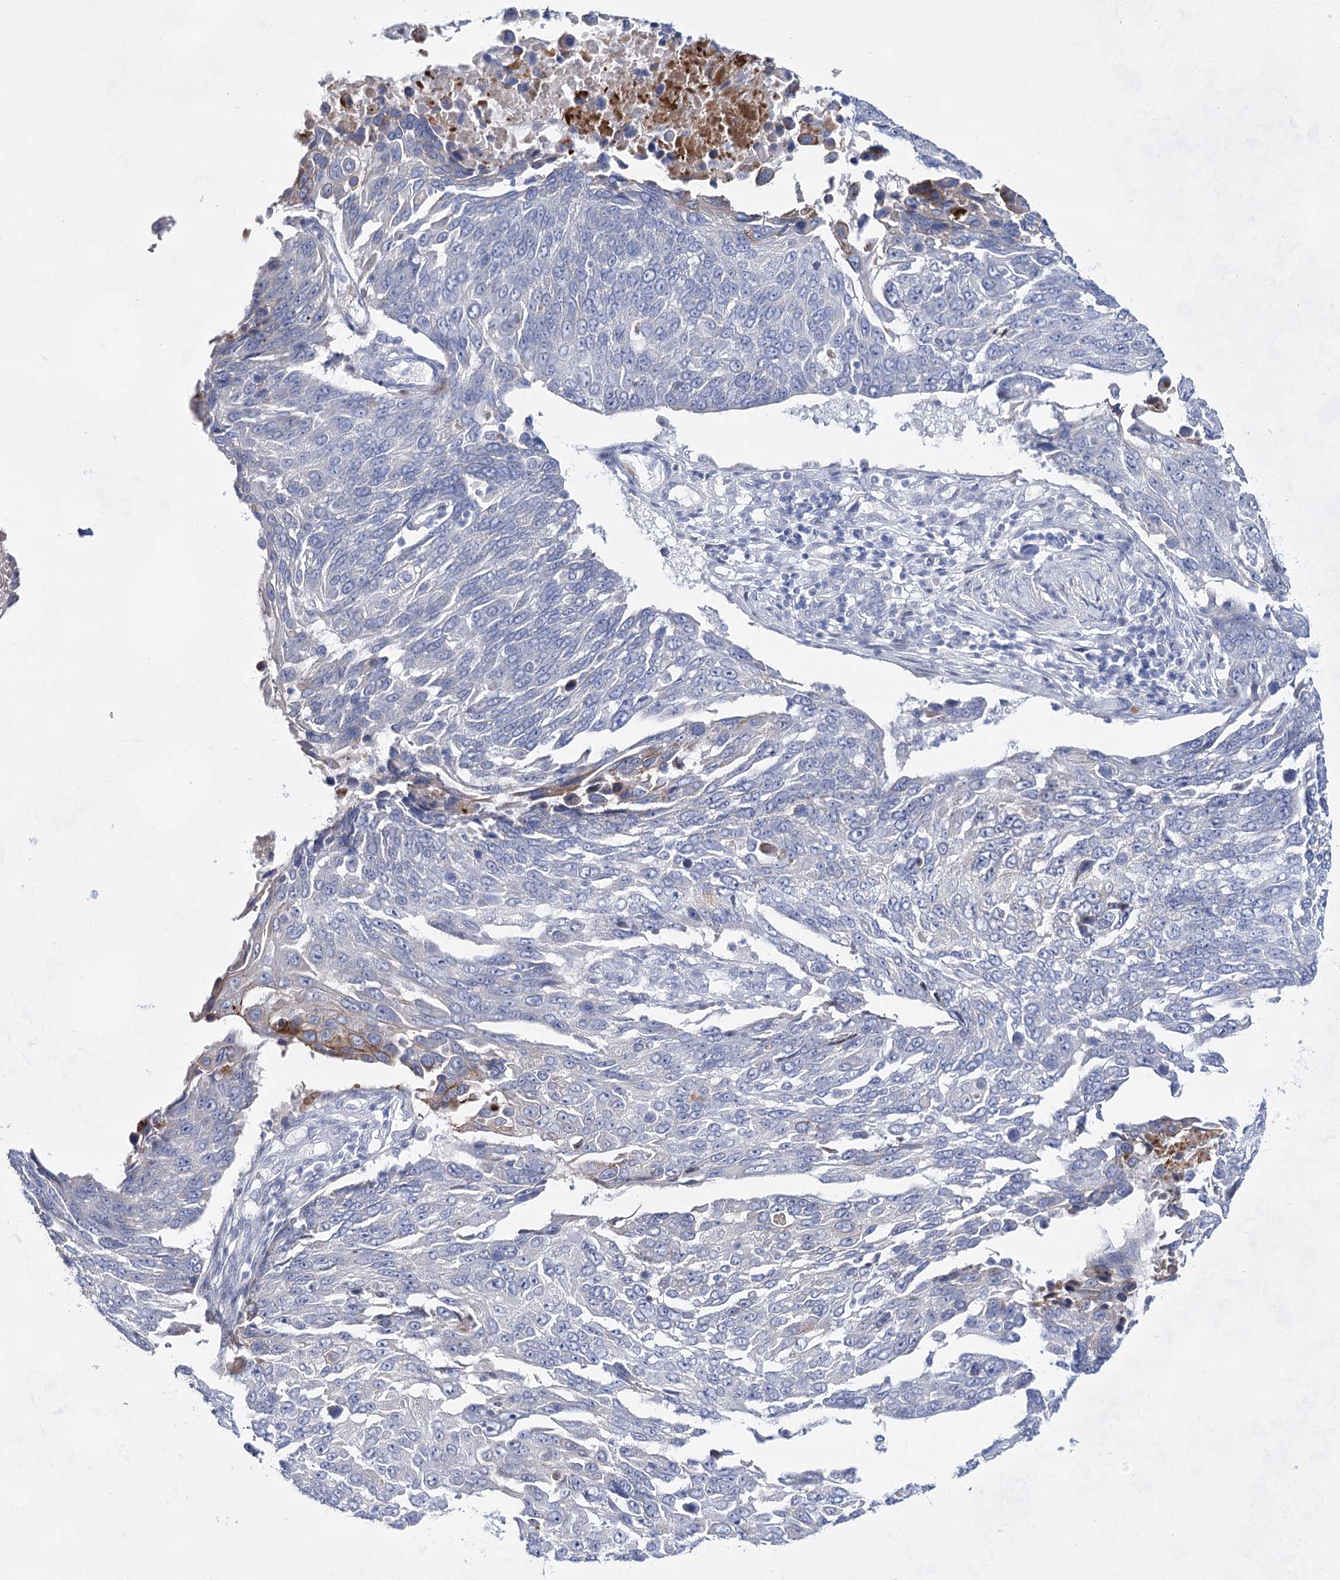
{"staining": {"intensity": "negative", "quantity": "none", "location": "none"}, "tissue": "lung cancer", "cell_type": "Tumor cells", "image_type": "cancer", "snomed": [{"axis": "morphology", "description": "Squamous cell carcinoma, NOS"}, {"axis": "topography", "description": "Lung"}], "caption": "The histopathology image reveals no significant positivity in tumor cells of lung cancer (squamous cell carcinoma).", "gene": "BPHL", "patient": {"sex": "male", "age": 66}}